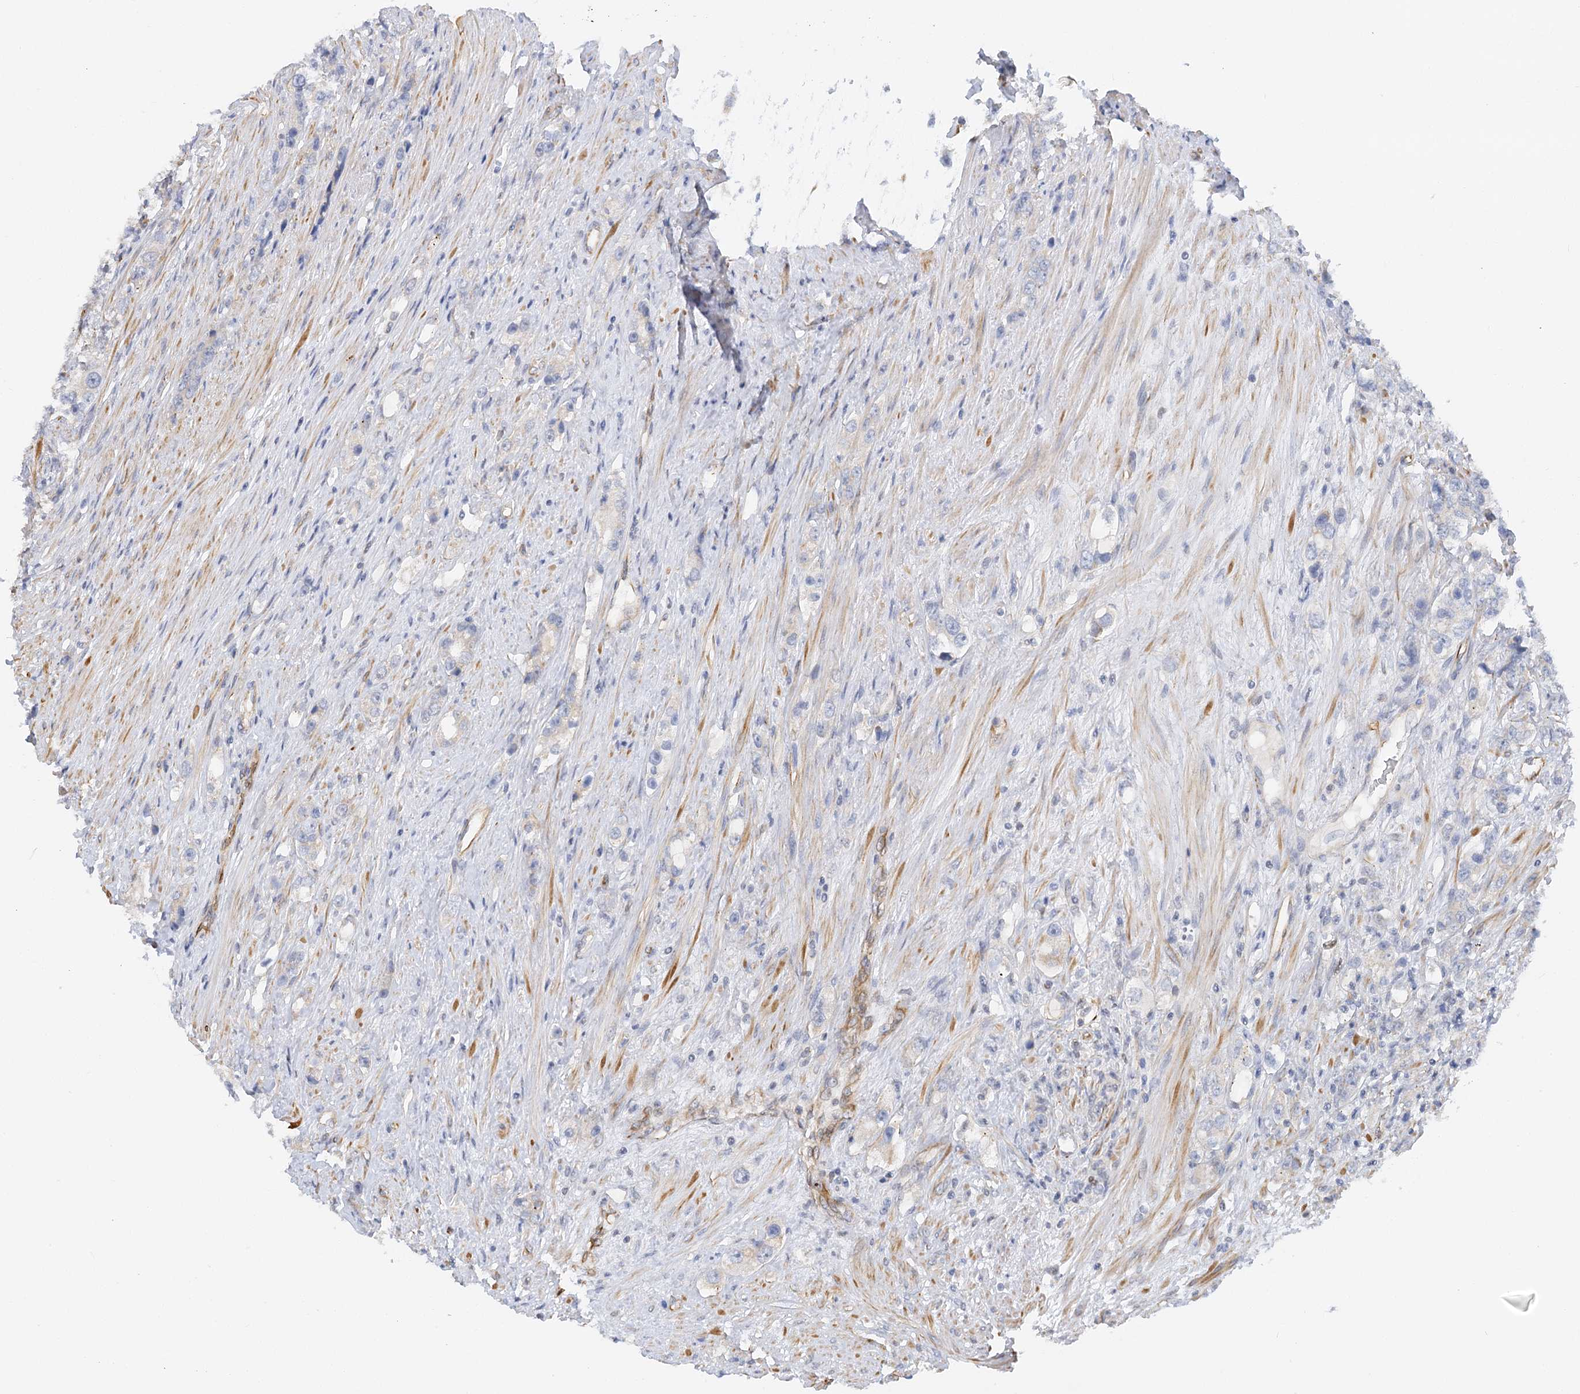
{"staining": {"intensity": "negative", "quantity": "none", "location": "none"}, "tissue": "prostate cancer", "cell_type": "Tumor cells", "image_type": "cancer", "snomed": [{"axis": "morphology", "description": "Adenocarcinoma, High grade"}, {"axis": "topography", "description": "Prostate"}], "caption": "The image displays no significant positivity in tumor cells of prostate cancer (high-grade adenocarcinoma).", "gene": "NELL2", "patient": {"sex": "male", "age": 63}}